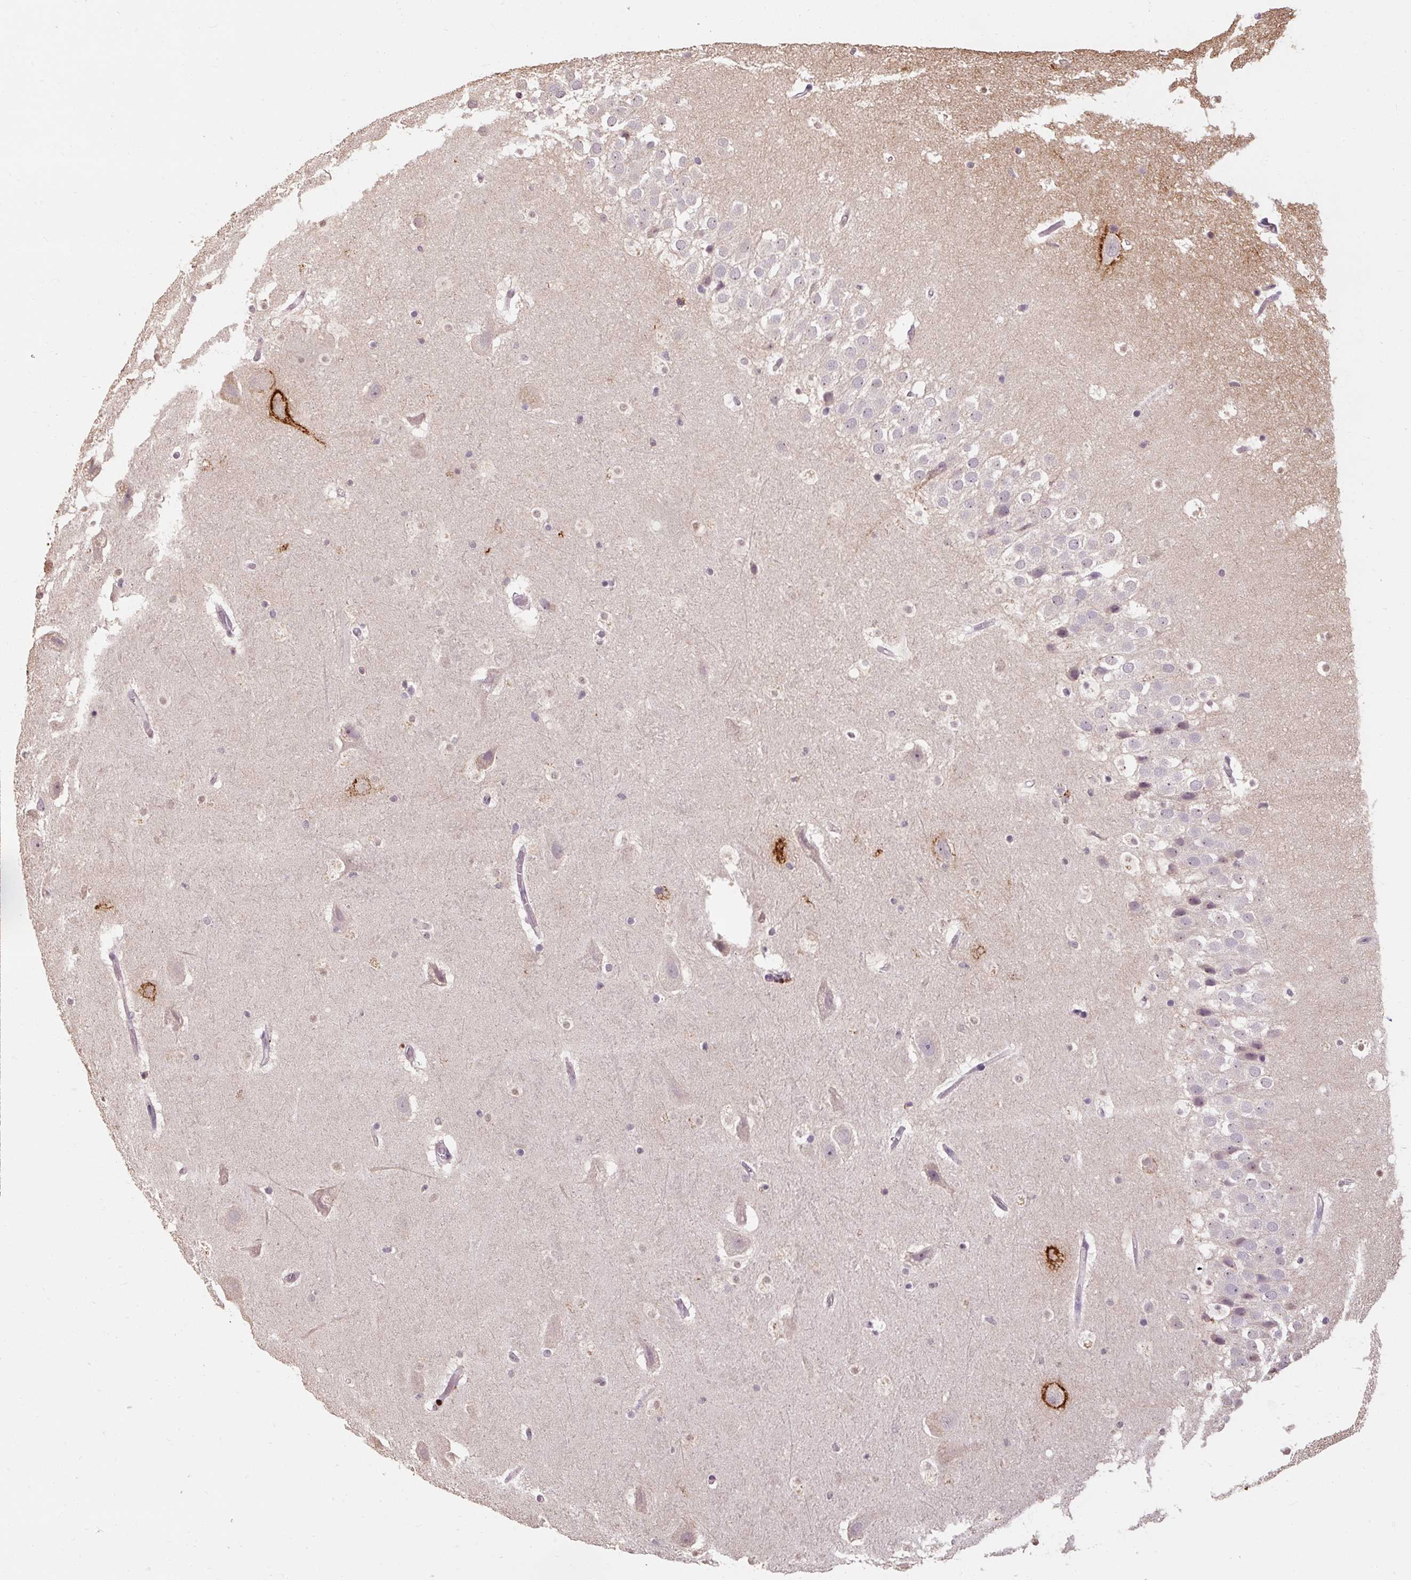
{"staining": {"intensity": "negative", "quantity": "none", "location": "none"}, "tissue": "hippocampus", "cell_type": "Glial cells", "image_type": "normal", "snomed": [{"axis": "morphology", "description": "Normal tissue, NOS"}, {"axis": "topography", "description": "Hippocampus"}], "caption": "An image of human hippocampus is negative for staining in glial cells. Brightfield microscopy of immunohistochemistry stained with DAB (brown) and hematoxylin (blue), captured at high magnification.", "gene": "CFAP65", "patient": {"sex": "male", "age": 37}}